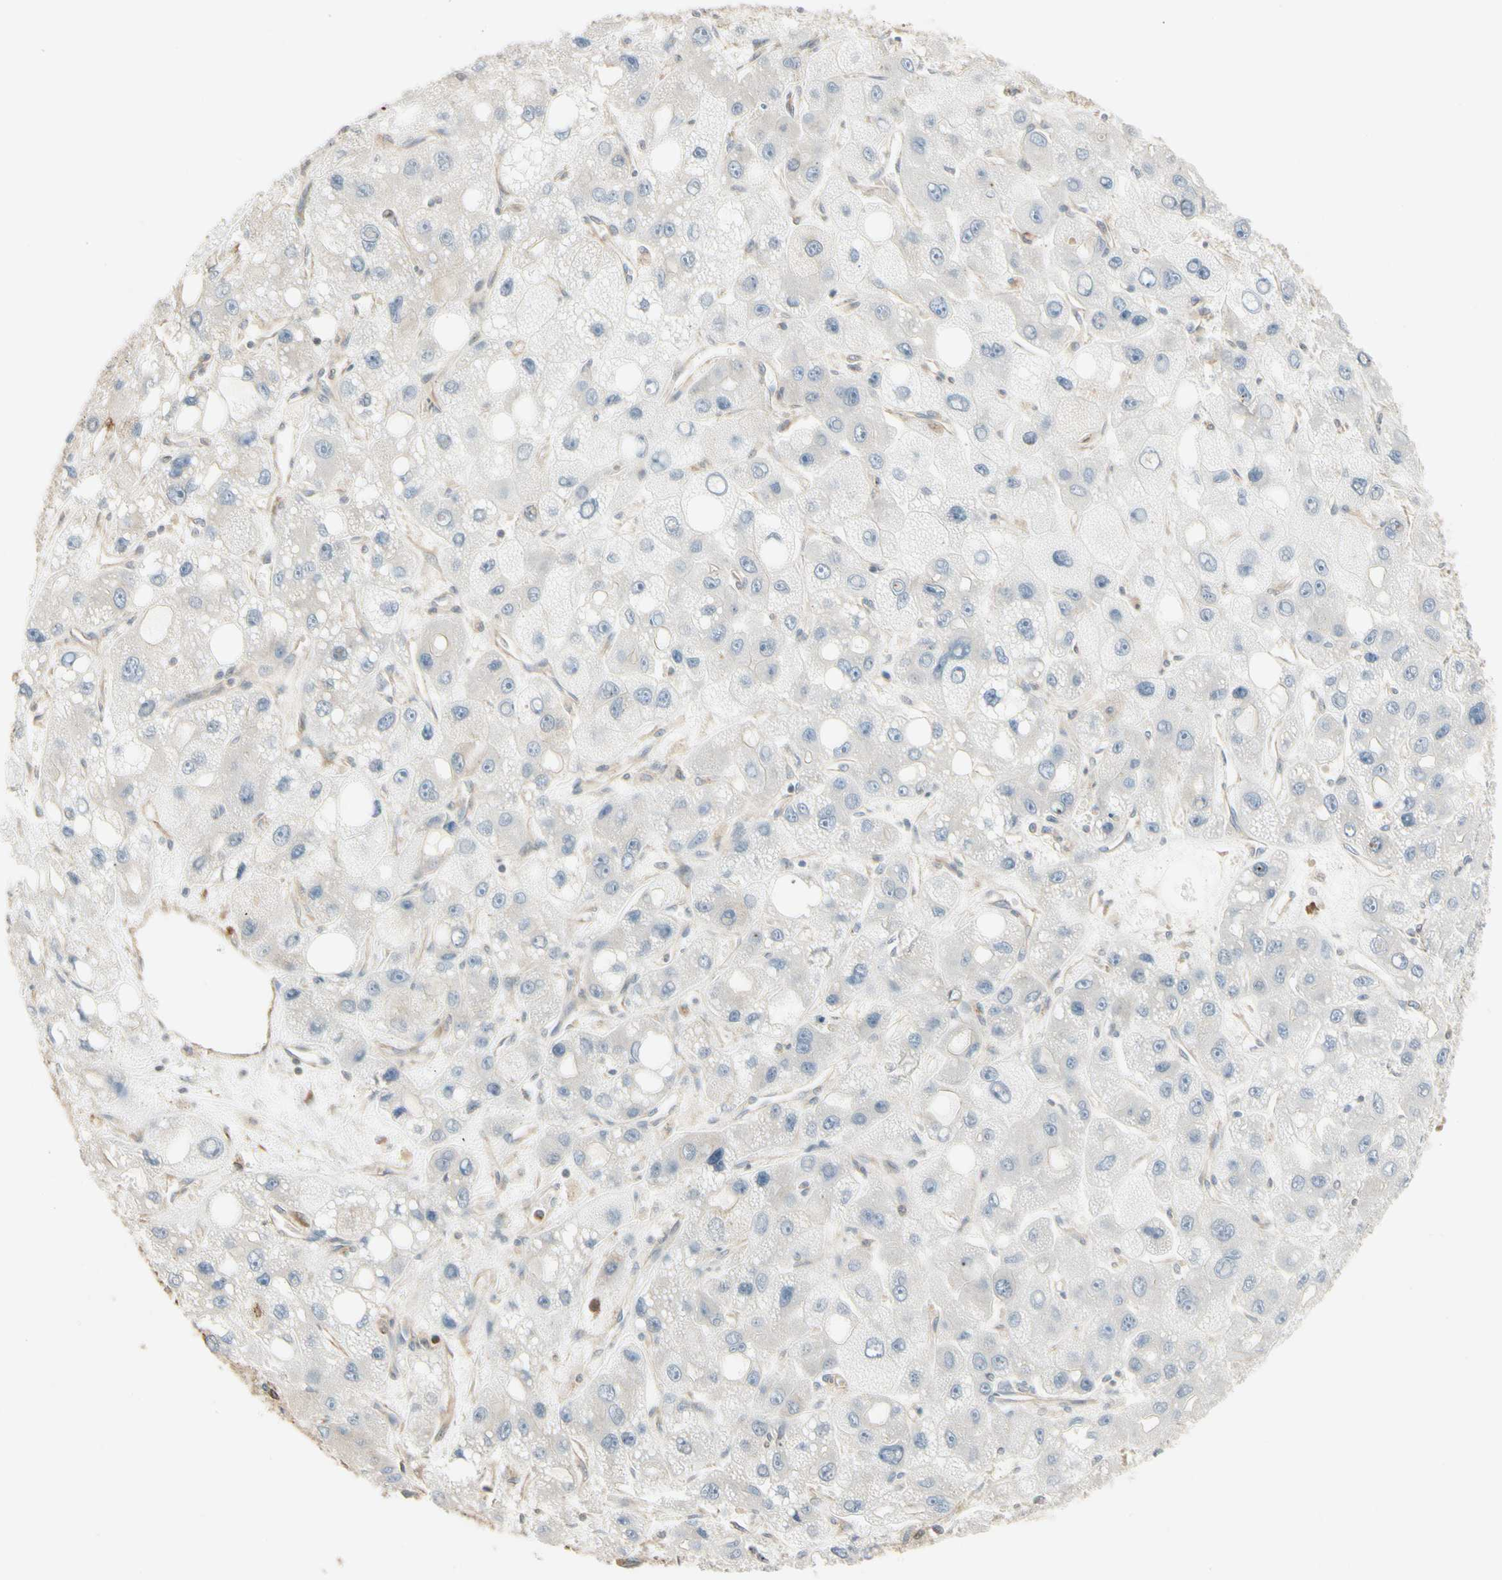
{"staining": {"intensity": "negative", "quantity": "none", "location": "none"}, "tissue": "liver cancer", "cell_type": "Tumor cells", "image_type": "cancer", "snomed": [{"axis": "morphology", "description": "Carcinoma, Hepatocellular, NOS"}, {"axis": "topography", "description": "Liver"}], "caption": "Tumor cells are negative for protein expression in human liver hepatocellular carcinoma.", "gene": "NUCB2", "patient": {"sex": "male", "age": 55}}